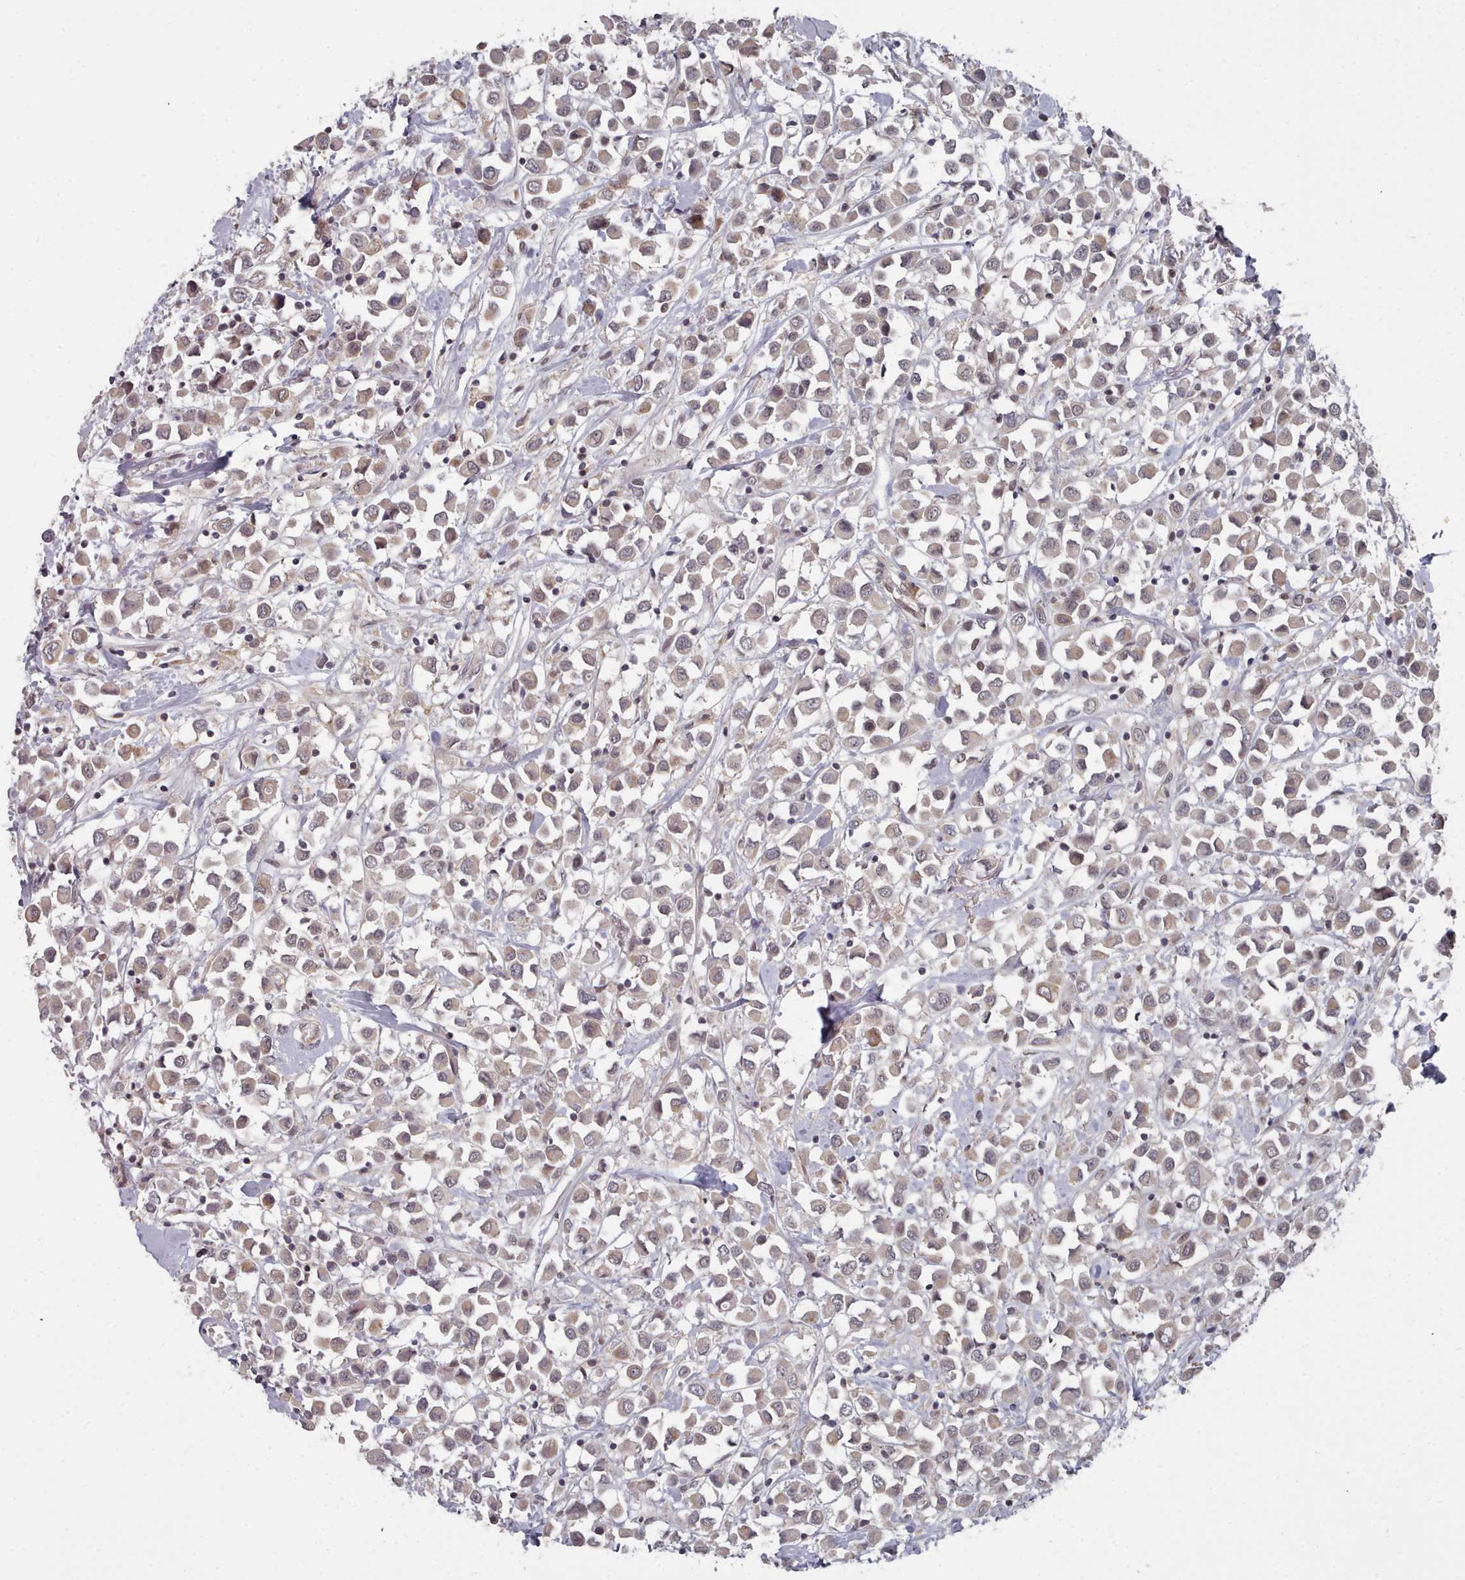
{"staining": {"intensity": "weak", "quantity": ">75%", "location": "cytoplasmic/membranous"}, "tissue": "breast cancer", "cell_type": "Tumor cells", "image_type": "cancer", "snomed": [{"axis": "morphology", "description": "Duct carcinoma"}, {"axis": "topography", "description": "Breast"}], "caption": "Breast cancer (invasive ductal carcinoma) stained with a brown dye displays weak cytoplasmic/membranous positive staining in about >75% of tumor cells.", "gene": "HYAL3", "patient": {"sex": "female", "age": 61}}